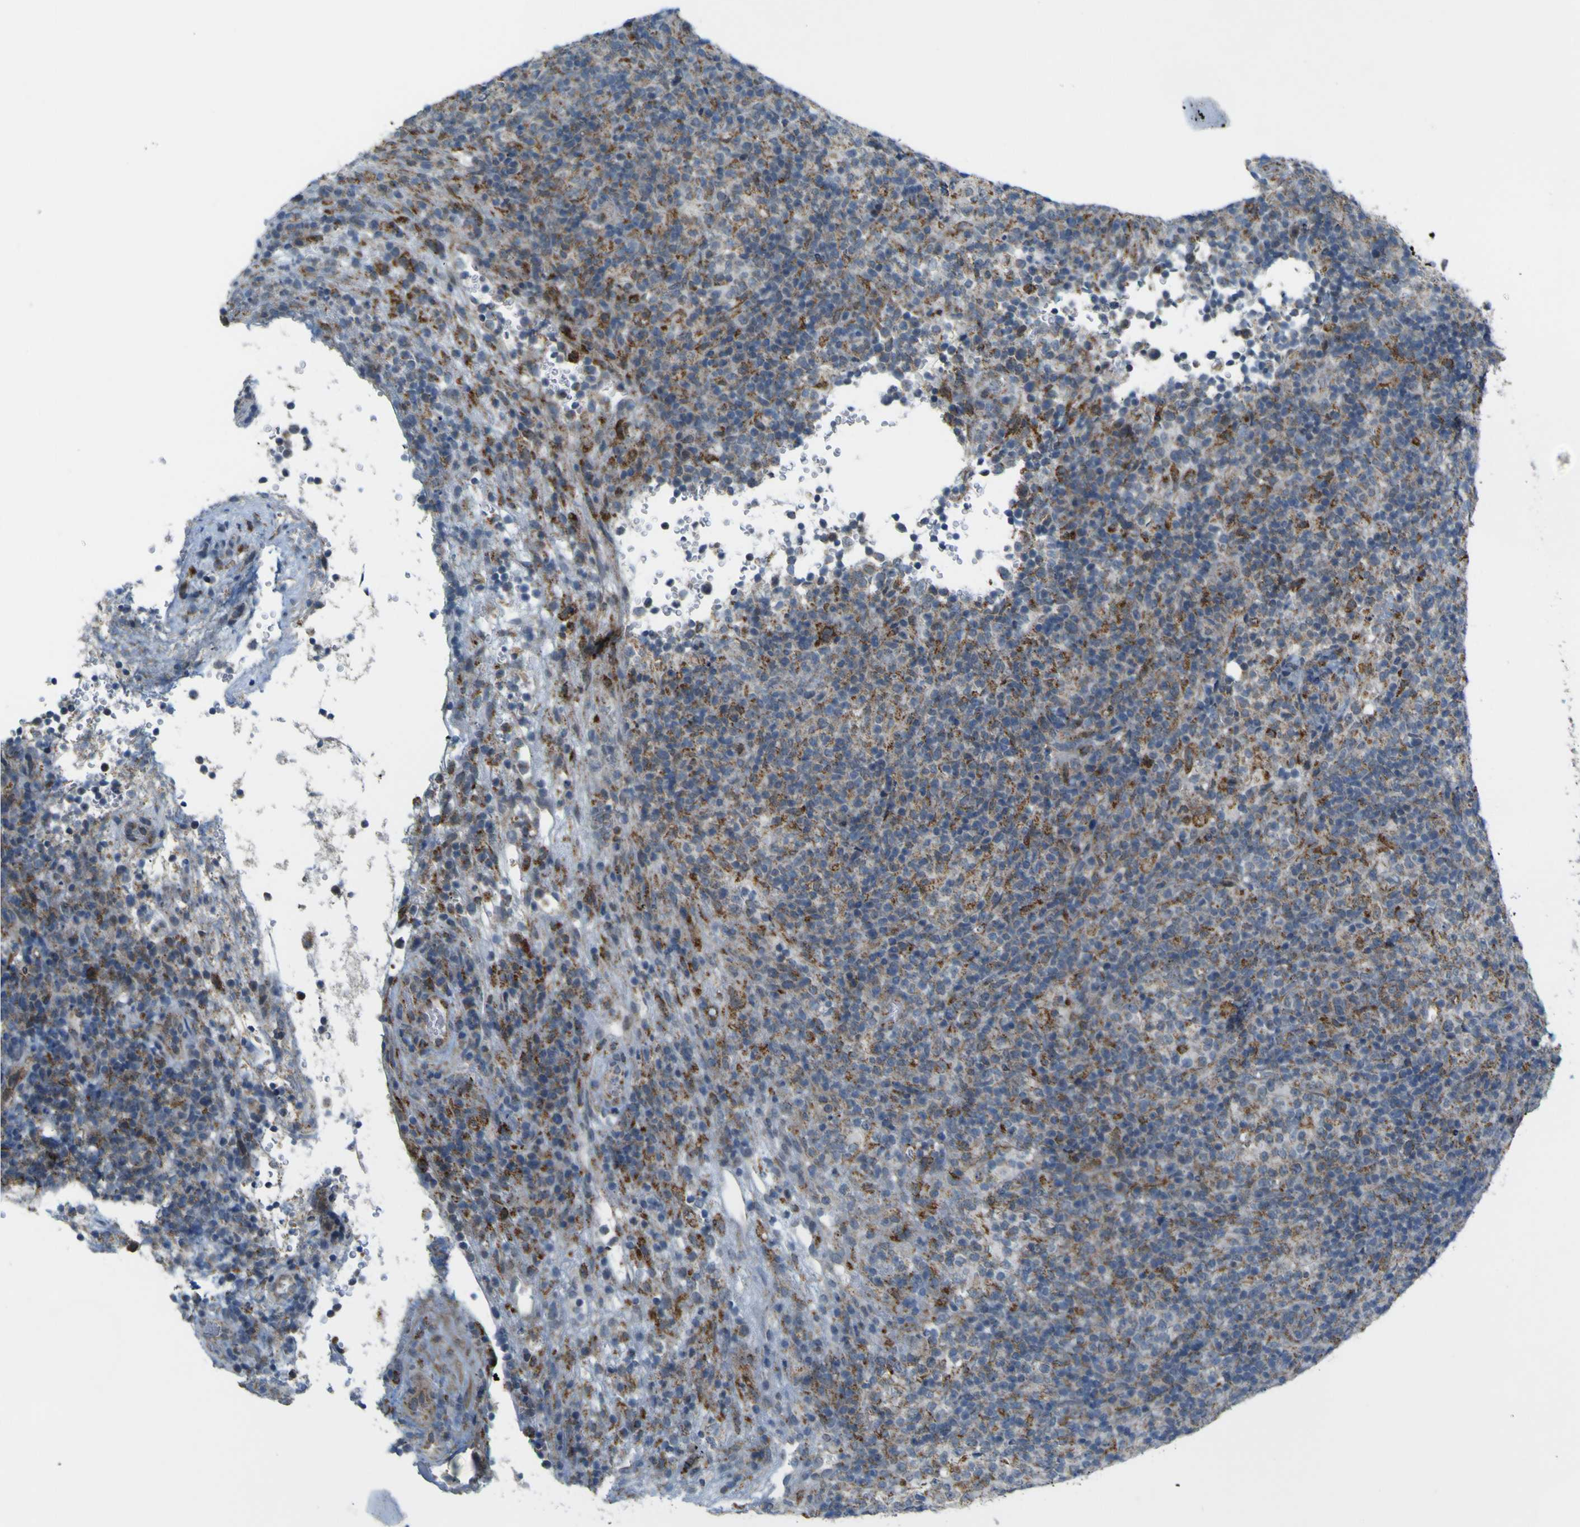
{"staining": {"intensity": "moderate", "quantity": "25%-75%", "location": "cytoplasmic/membranous"}, "tissue": "lymphoma", "cell_type": "Tumor cells", "image_type": "cancer", "snomed": [{"axis": "morphology", "description": "Malignant lymphoma, non-Hodgkin's type, High grade"}, {"axis": "topography", "description": "Lymph node"}], "caption": "DAB (3,3'-diaminobenzidine) immunohistochemical staining of lymphoma reveals moderate cytoplasmic/membranous protein staining in about 25%-75% of tumor cells.", "gene": "ACBD5", "patient": {"sex": "female", "age": 76}}